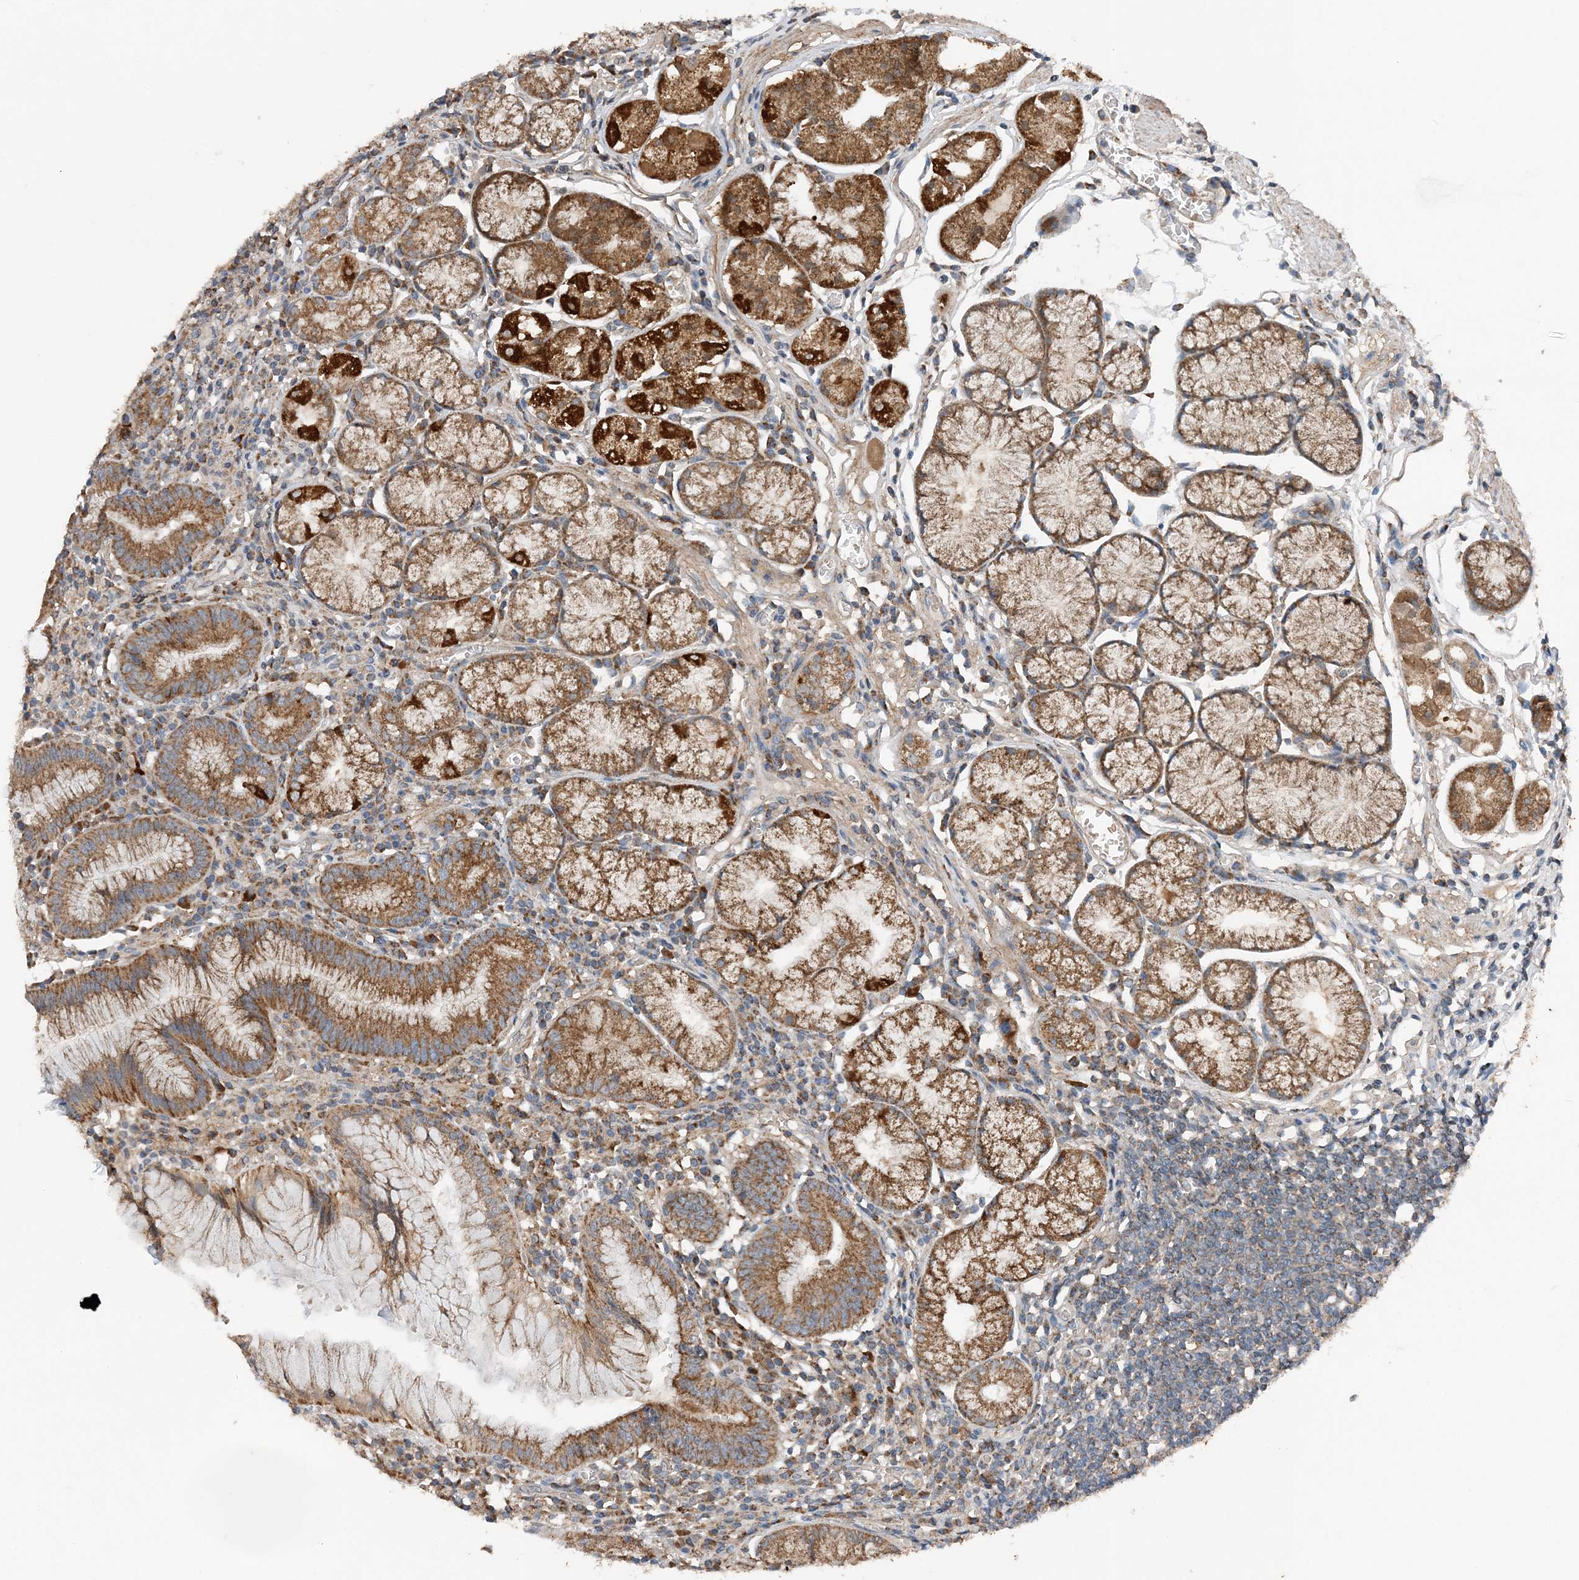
{"staining": {"intensity": "strong", "quantity": ">75%", "location": "cytoplasmic/membranous"}, "tissue": "stomach", "cell_type": "Glandular cells", "image_type": "normal", "snomed": [{"axis": "morphology", "description": "Normal tissue, NOS"}, {"axis": "topography", "description": "Stomach"}], "caption": "DAB (3,3'-diaminobenzidine) immunohistochemical staining of benign human stomach displays strong cytoplasmic/membranous protein positivity in about >75% of glandular cells. (Brightfield microscopy of DAB IHC at high magnification).", "gene": "SPRY2", "patient": {"sex": "male", "age": 55}}